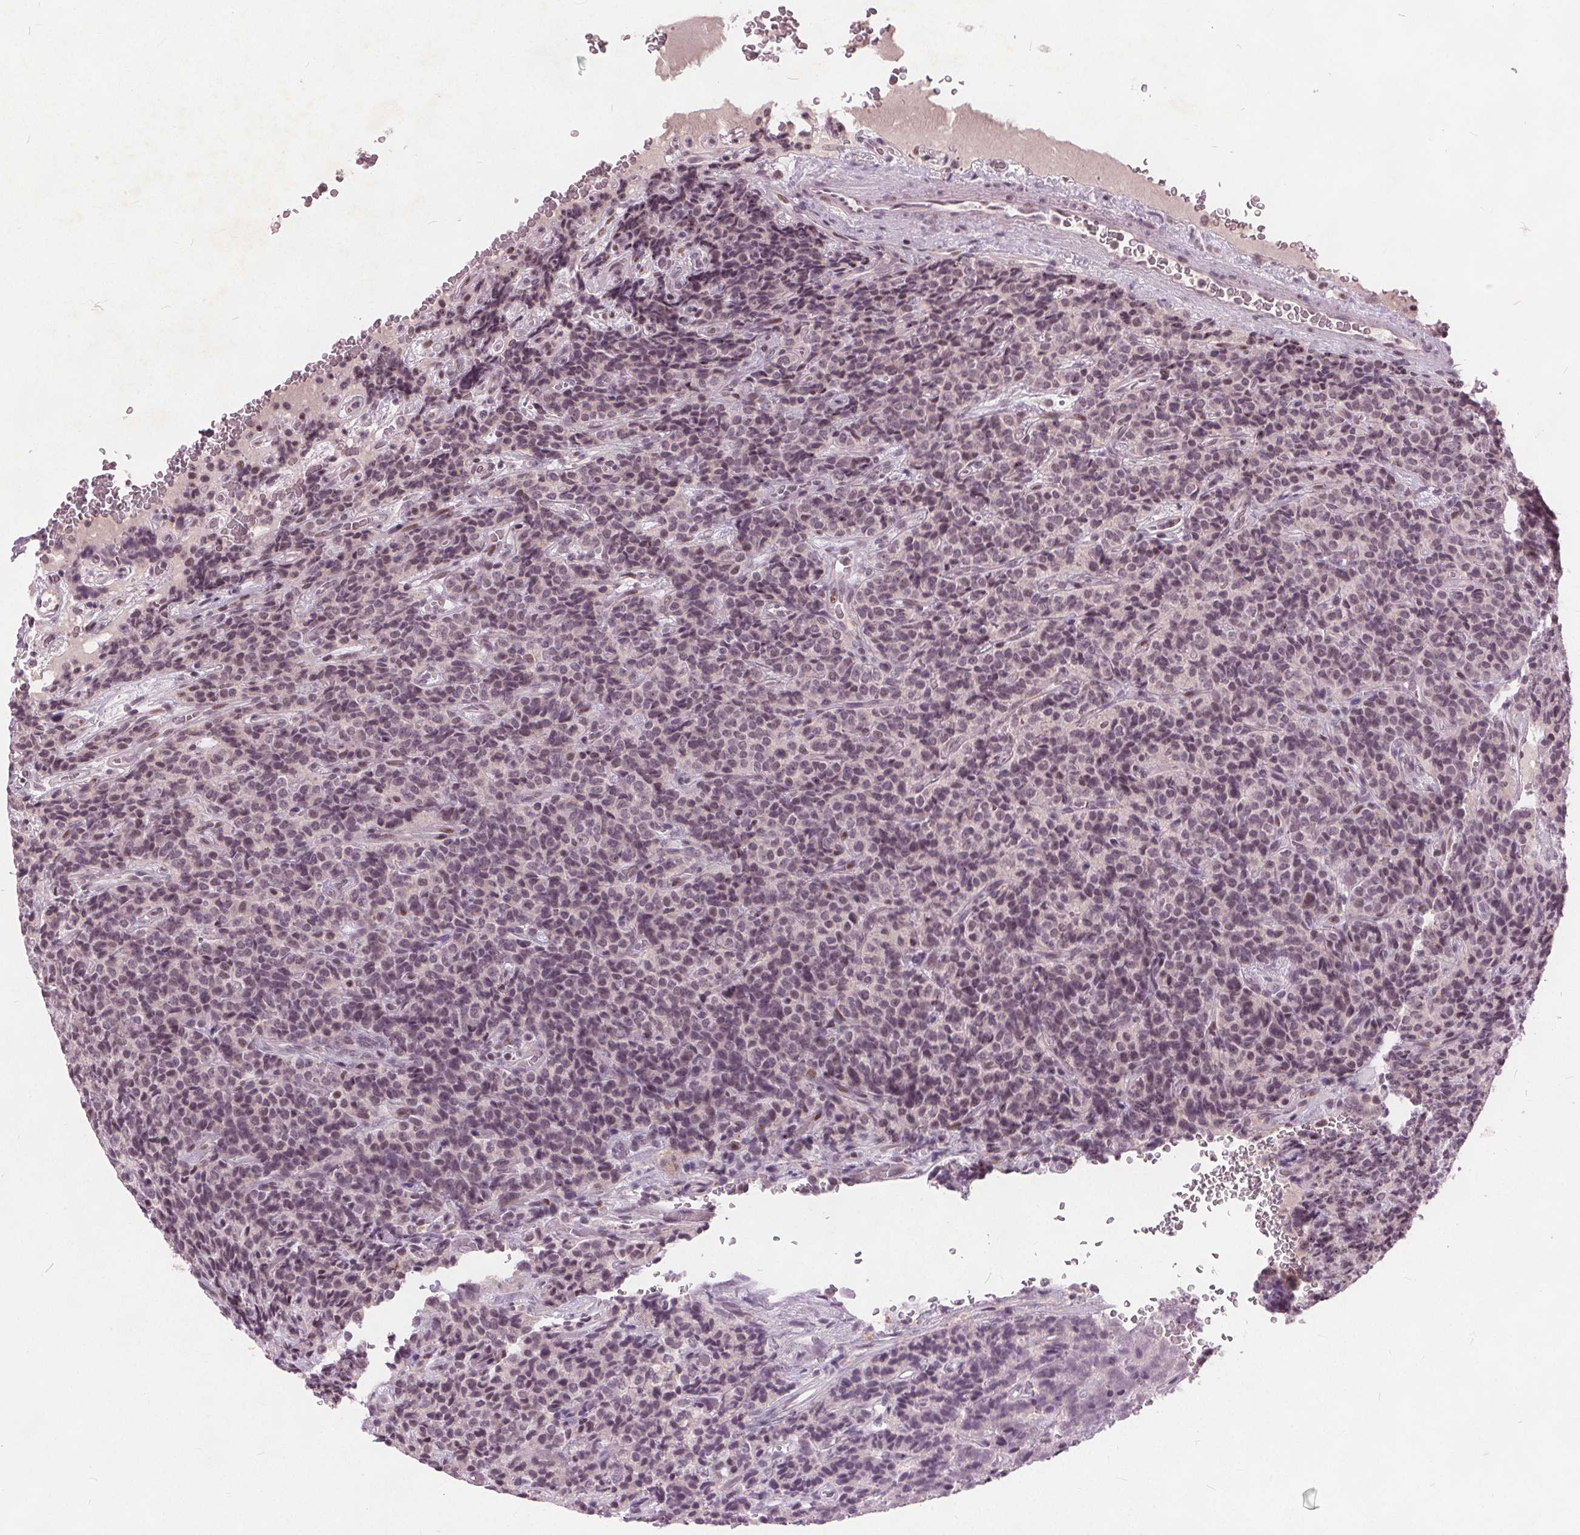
{"staining": {"intensity": "weak", "quantity": ">75%", "location": "nuclear"}, "tissue": "carcinoid", "cell_type": "Tumor cells", "image_type": "cancer", "snomed": [{"axis": "morphology", "description": "Carcinoid, malignant, NOS"}, {"axis": "topography", "description": "Pancreas"}], "caption": "Human carcinoid stained with a brown dye demonstrates weak nuclear positive staining in about >75% of tumor cells.", "gene": "TTC34", "patient": {"sex": "male", "age": 36}}